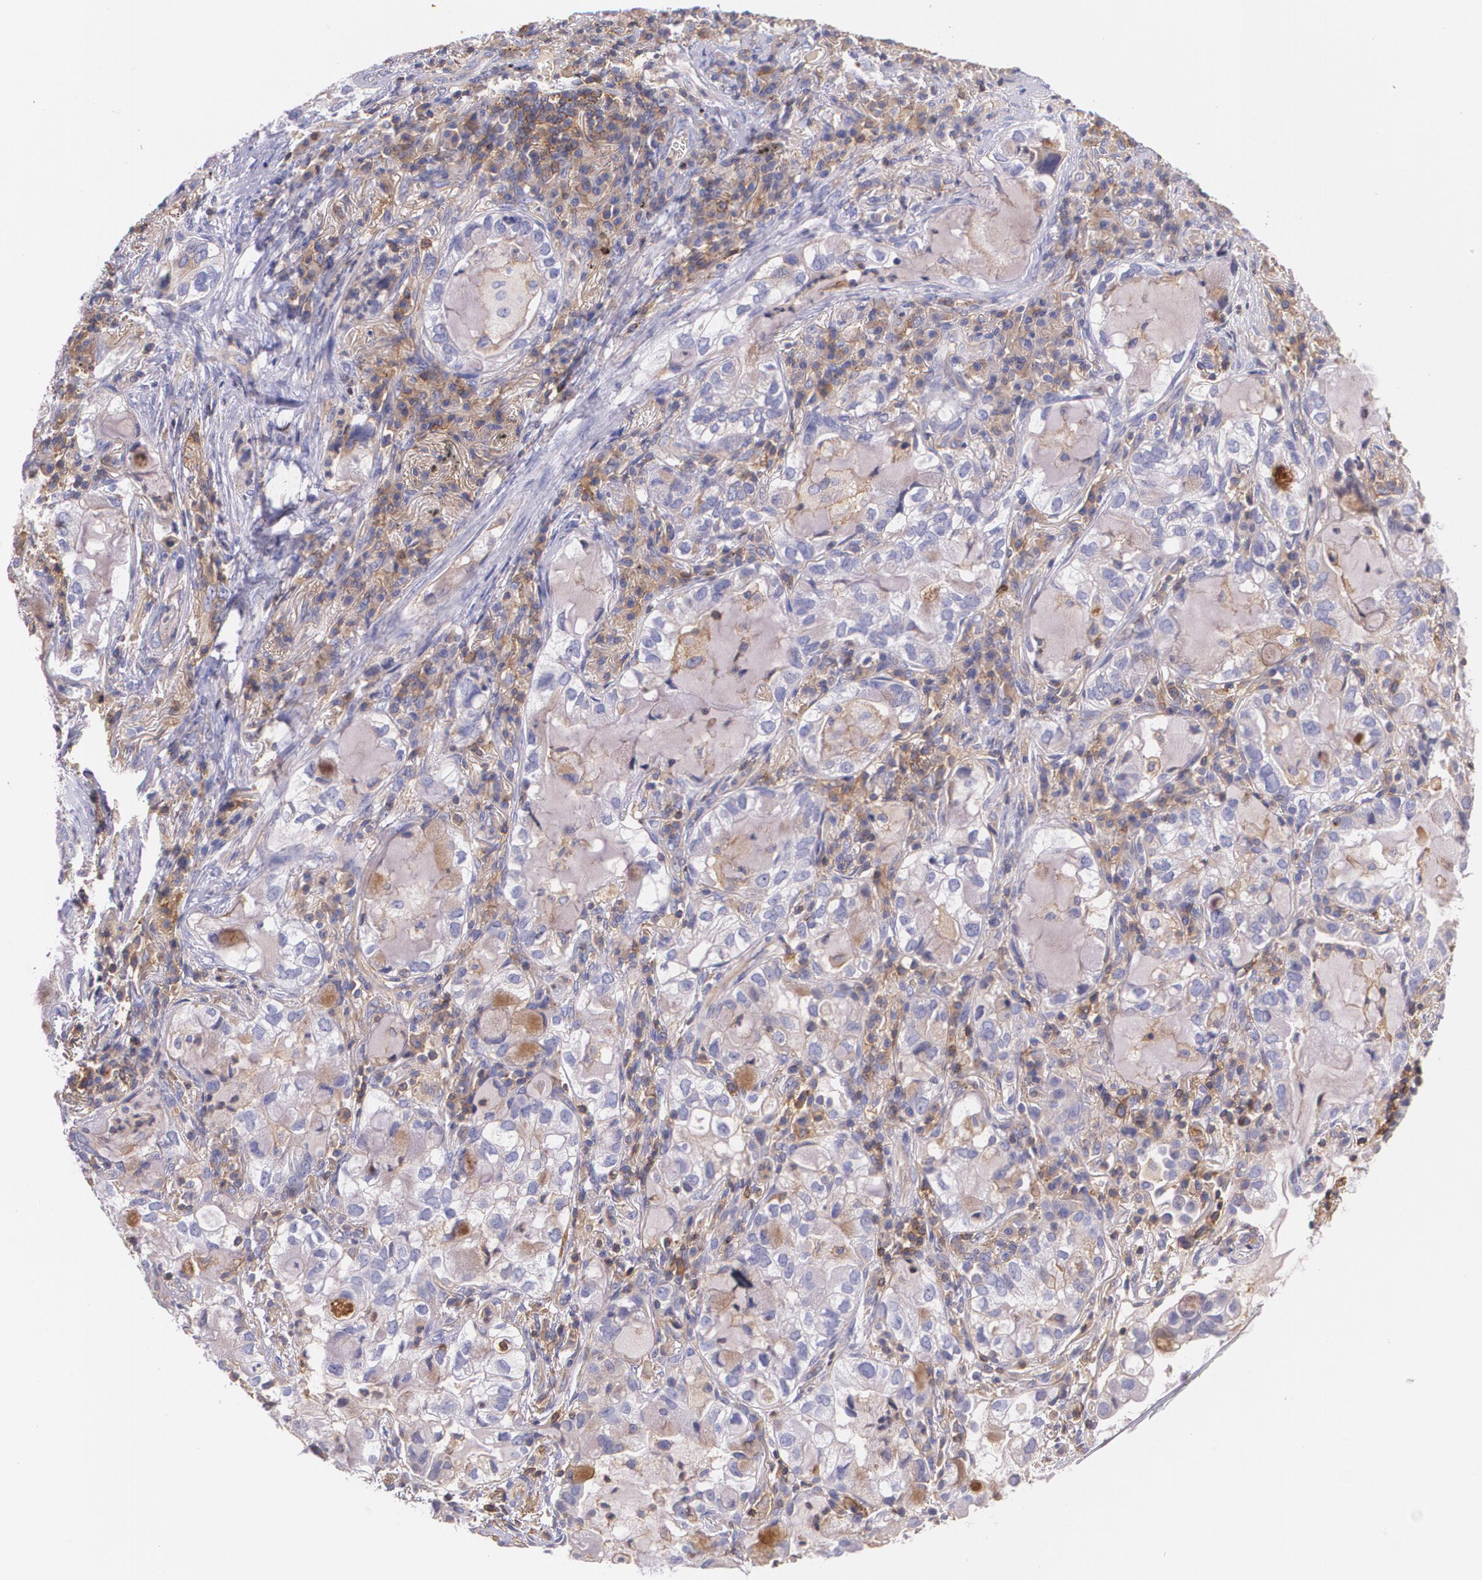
{"staining": {"intensity": "negative", "quantity": "none", "location": "none"}, "tissue": "lung cancer", "cell_type": "Tumor cells", "image_type": "cancer", "snomed": [{"axis": "morphology", "description": "Adenocarcinoma, NOS"}, {"axis": "topography", "description": "Lung"}], "caption": "A micrograph of lung cancer stained for a protein reveals no brown staining in tumor cells.", "gene": "B2M", "patient": {"sex": "female", "age": 50}}